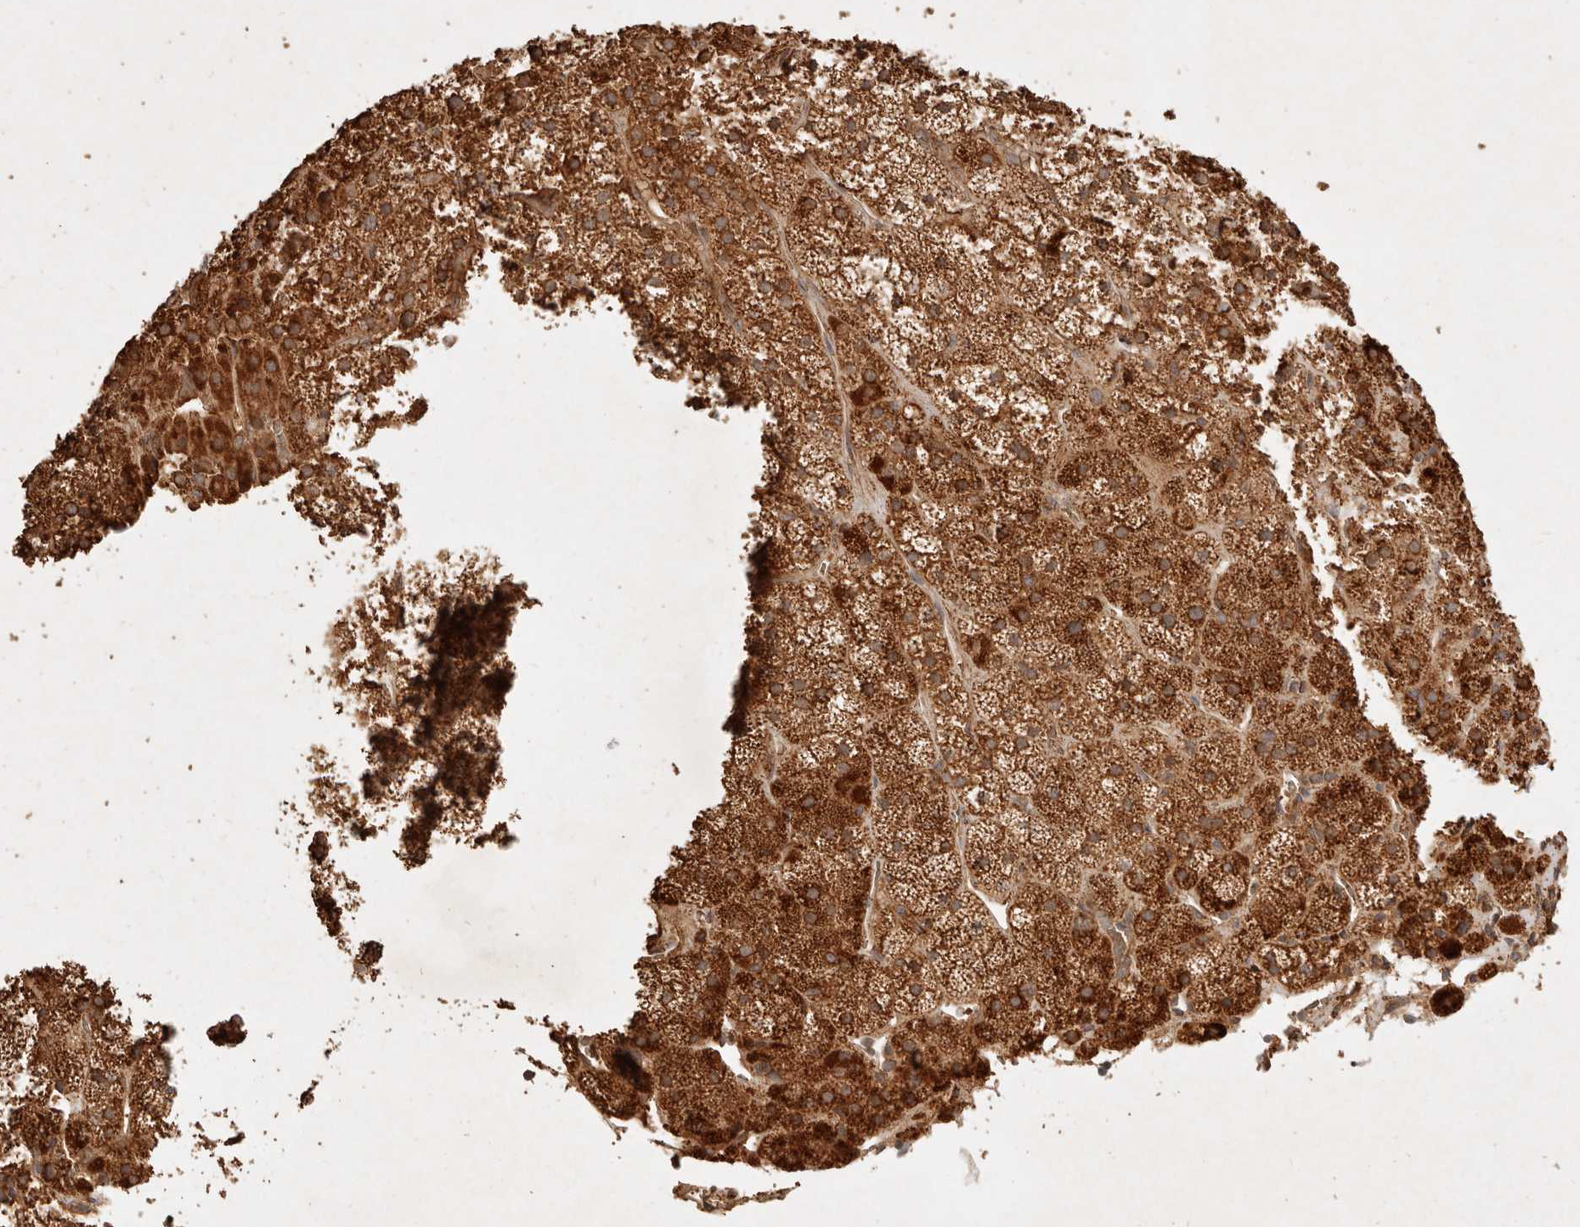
{"staining": {"intensity": "strong", "quantity": ">75%", "location": "cytoplasmic/membranous"}, "tissue": "adrenal gland", "cell_type": "Glandular cells", "image_type": "normal", "snomed": [{"axis": "morphology", "description": "Normal tissue, NOS"}, {"axis": "topography", "description": "Adrenal gland"}], "caption": "Brown immunohistochemical staining in normal human adrenal gland reveals strong cytoplasmic/membranous positivity in about >75% of glandular cells. (DAB = brown stain, brightfield microscopy at high magnification).", "gene": "FAM180B", "patient": {"sex": "male", "age": 57}}